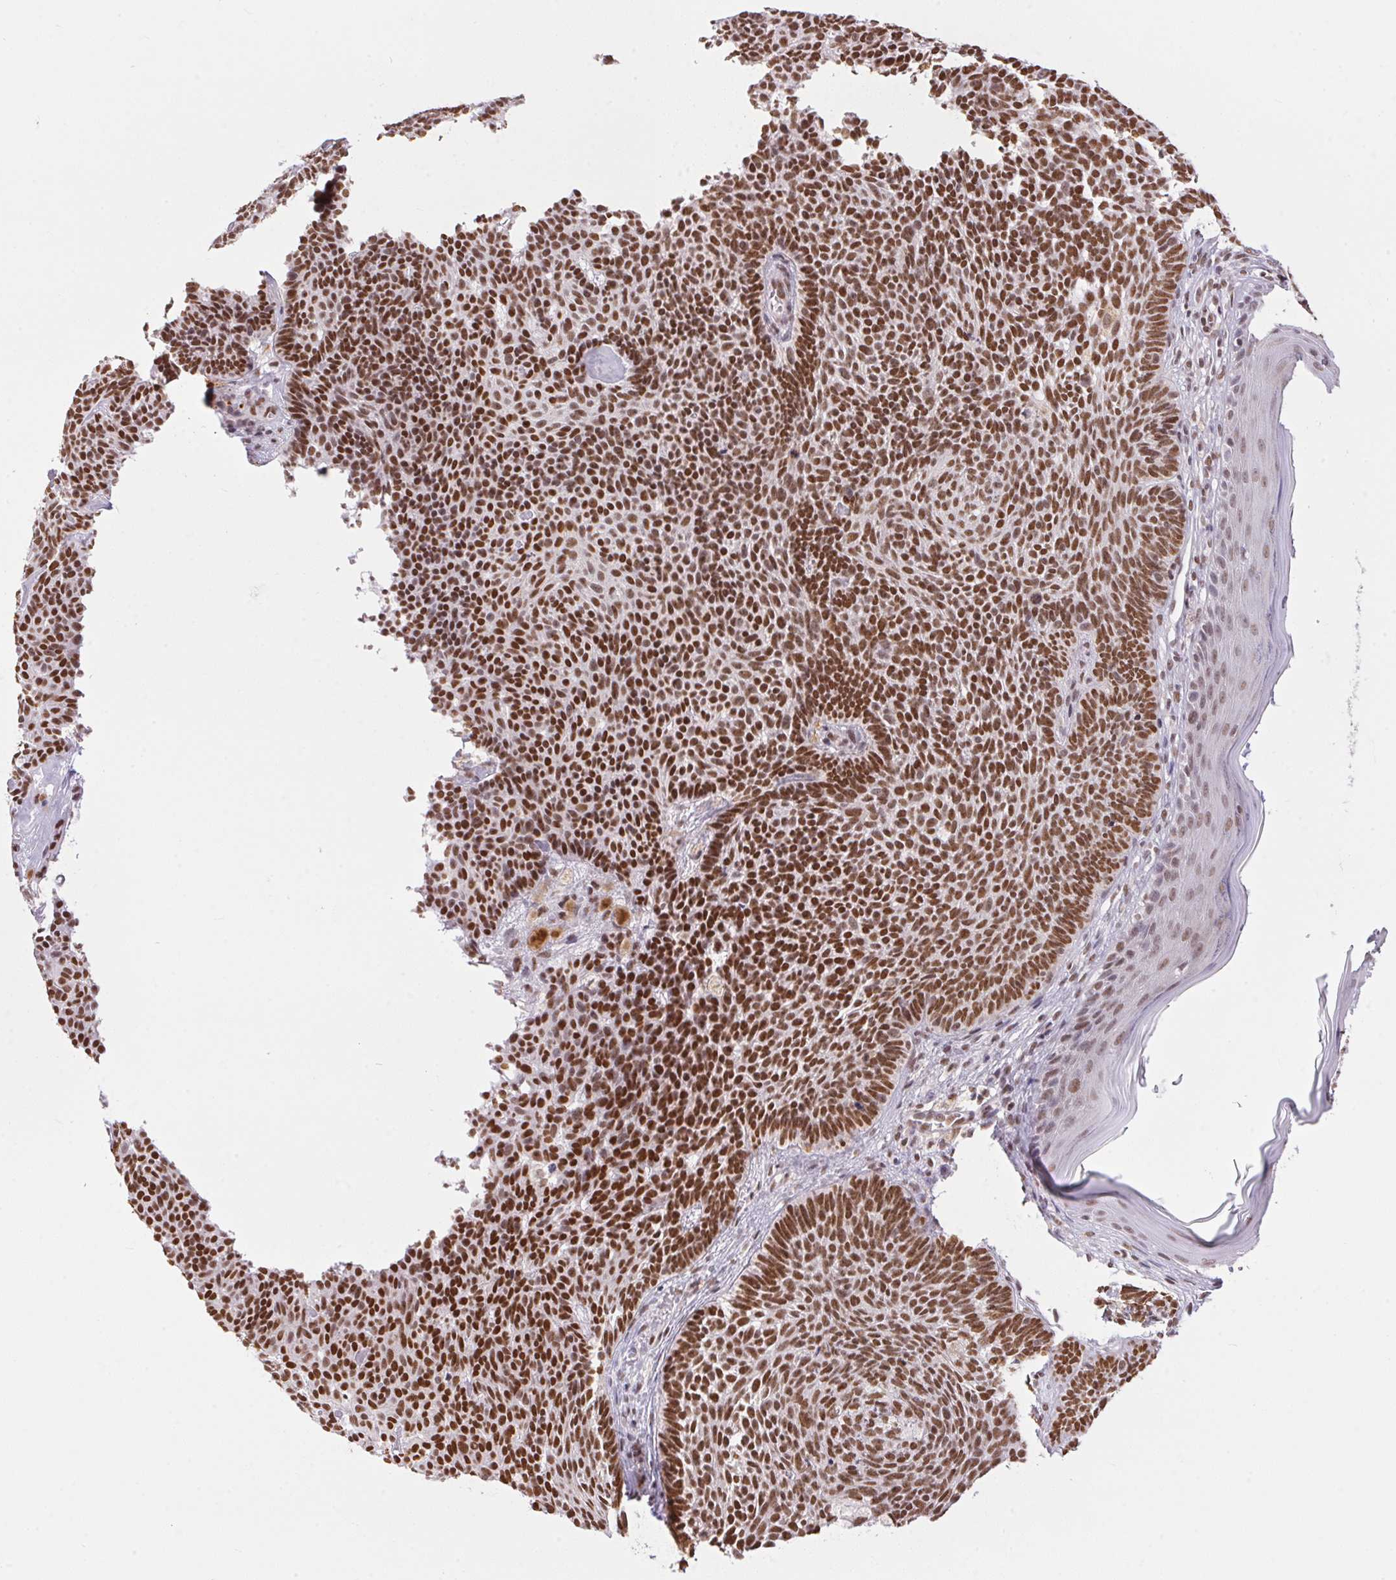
{"staining": {"intensity": "strong", "quantity": ">75%", "location": "nuclear"}, "tissue": "skin cancer", "cell_type": "Tumor cells", "image_type": "cancer", "snomed": [{"axis": "morphology", "description": "Basal cell carcinoma"}, {"axis": "topography", "description": "Skin"}], "caption": "The micrograph shows a brown stain indicating the presence of a protein in the nuclear of tumor cells in skin basal cell carcinoma.", "gene": "NFE2L1", "patient": {"sex": "female", "age": 85}}